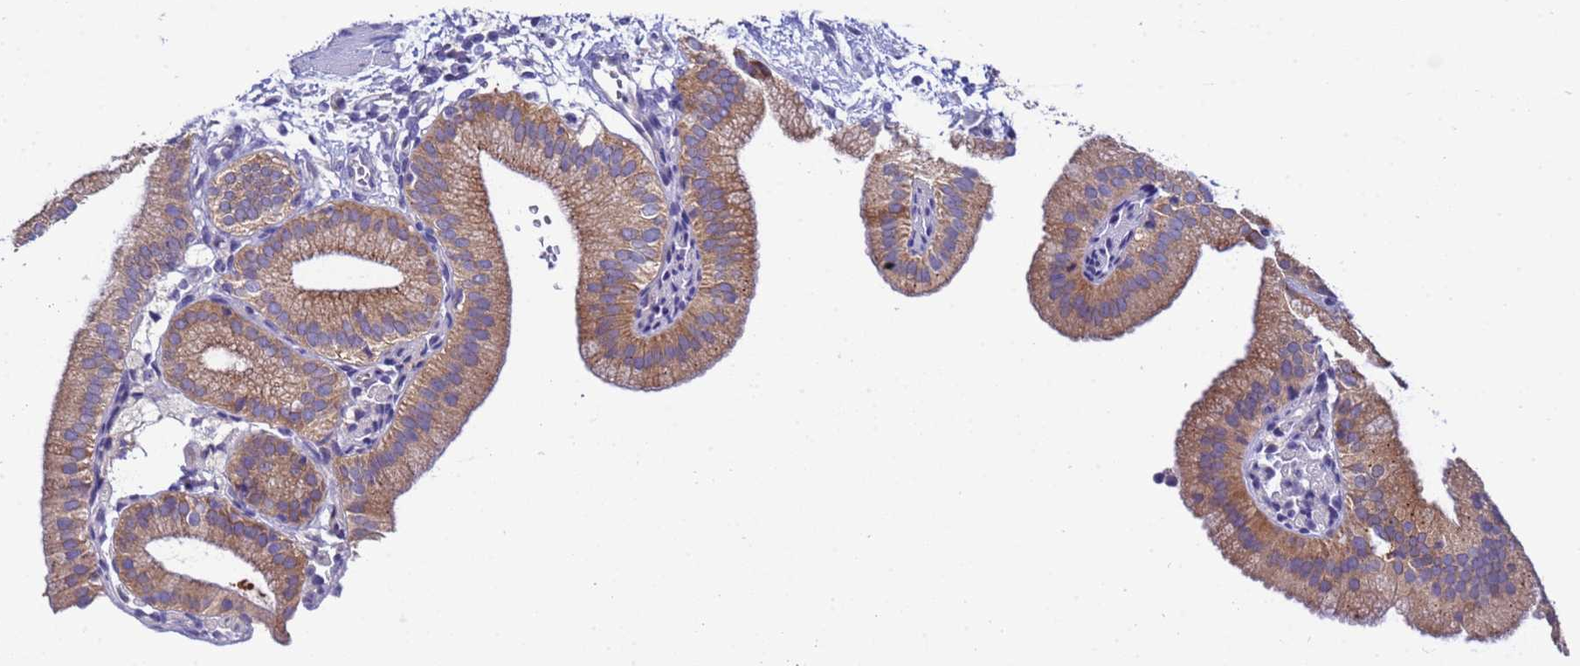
{"staining": {"intensity": "strong", "quantity": ">75%", "location": "cytoplasmic/membranous"}, "tissue": "gallbladder", "cell_type": "Glandular cells", "image_type": "normal", "snomed": [{"axis": "morphology", "description": "Normal tissue, NOS"}, {"axis": "topography", "description": "Gallbladder"}], "caption": "The immunohistochemical stain highlights strong cytoplasmic/membranous positivity in glandular cells of benign gallbladder. (Stains: DAB (3,3'-diaminobenzidine) in brown, nuclei in blue, Microscopy: brightfield microscopy at high magnification).", "gene": "RC3H2", "patient": {"sex": "male", "age": 55}}